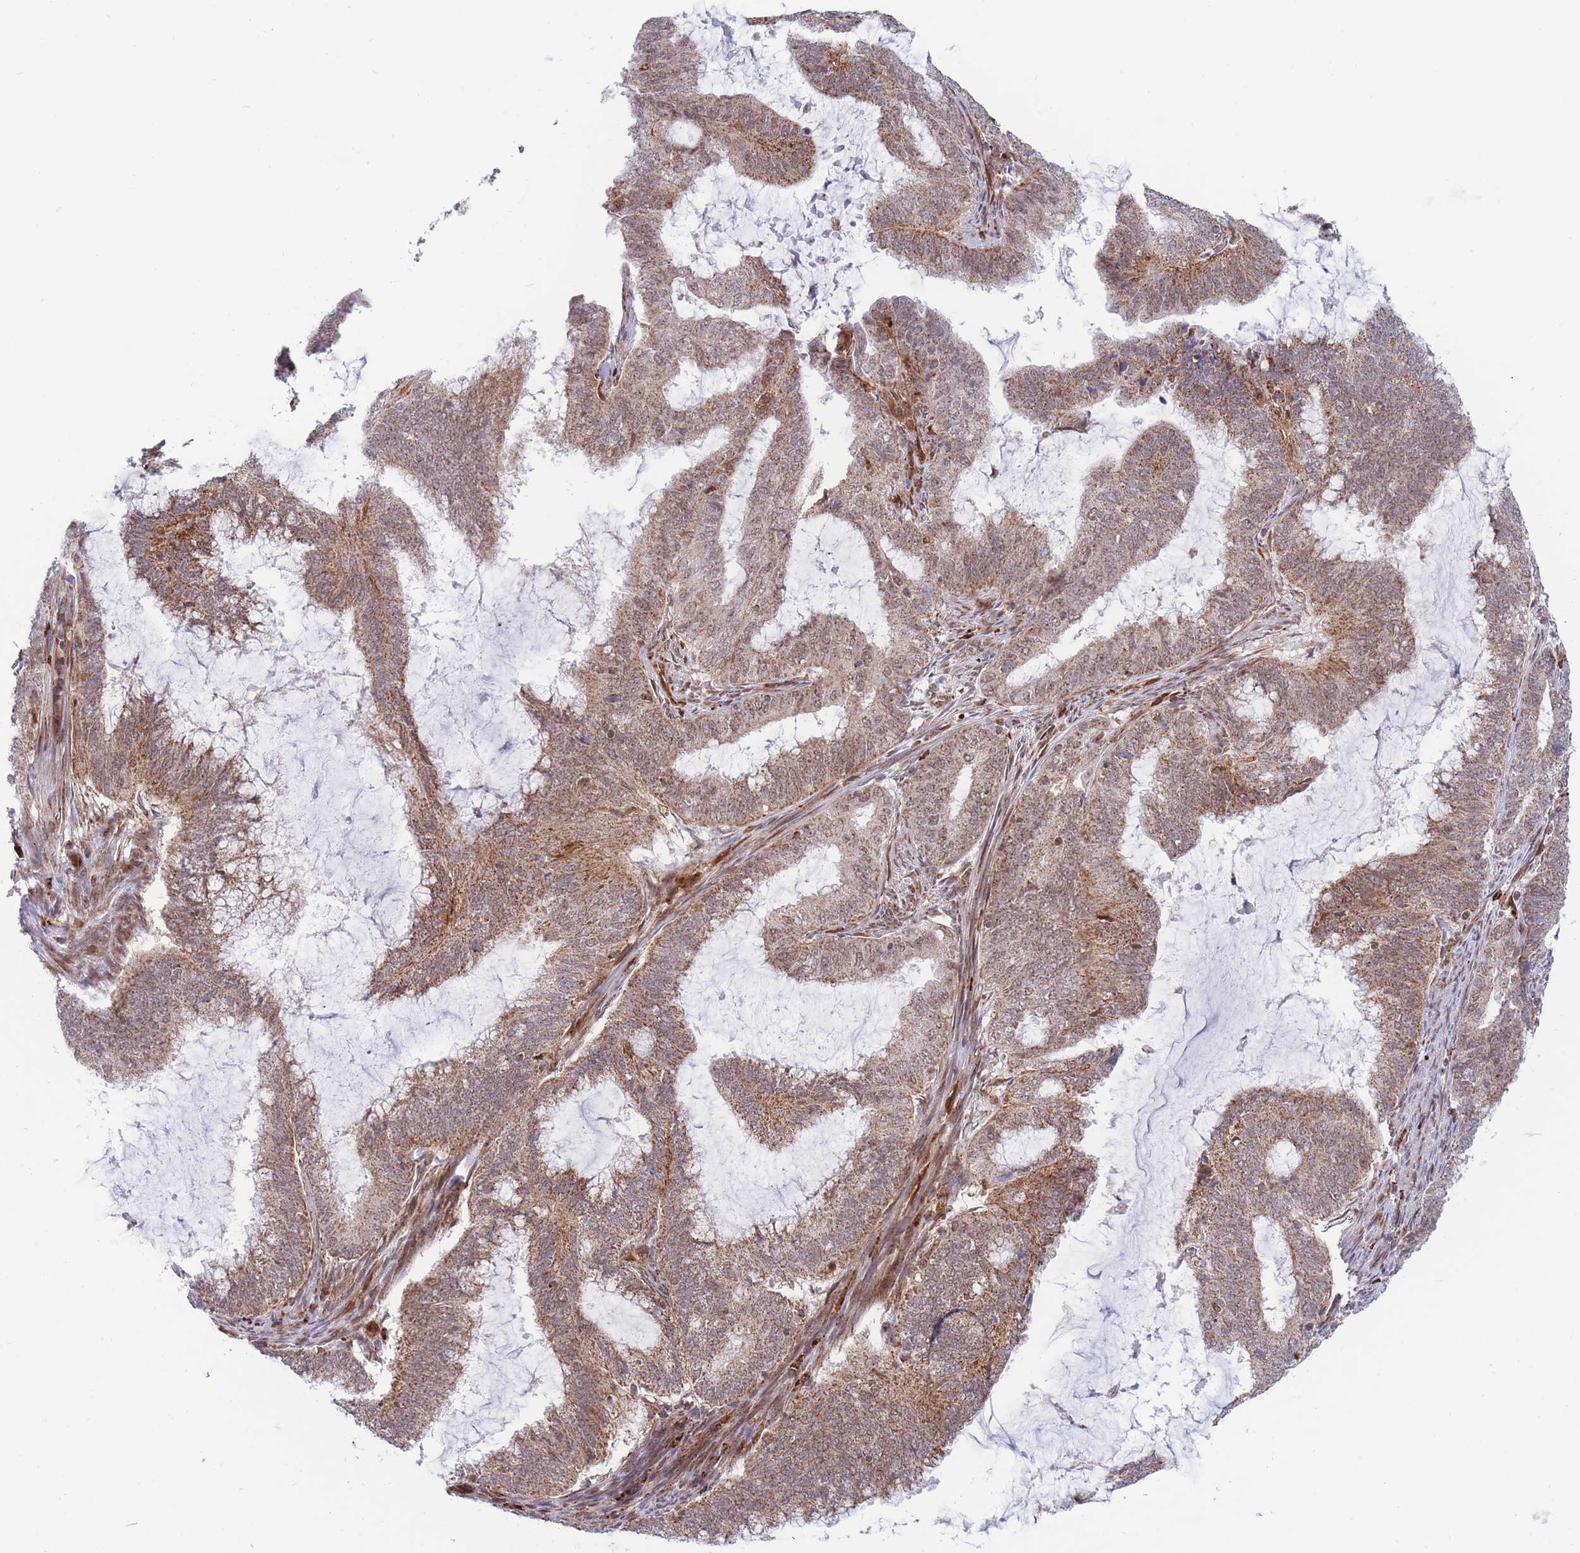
{"staining": {"intensity": "weak", "quantity": ">75%", "location": "cytoplasmic/membranous,nuclear"}, "tissue": "endometrial cancer", "cell_type": "Tumor cells", "image_type": "cancer", "snomed": [{"axis": "morphology", "description": "Adenocarcinoma, NOS"}, {"axis": "topography", "description": "Endometrium"}], "caption": "Protein staining by IHC demonstrates weak cytoplasmic/membranous and nuclear staining in about >75% of tumor cells in endometrial cancer.", "gene": "BOD1L1", "patient": {"sex": "female", "age": 51}}